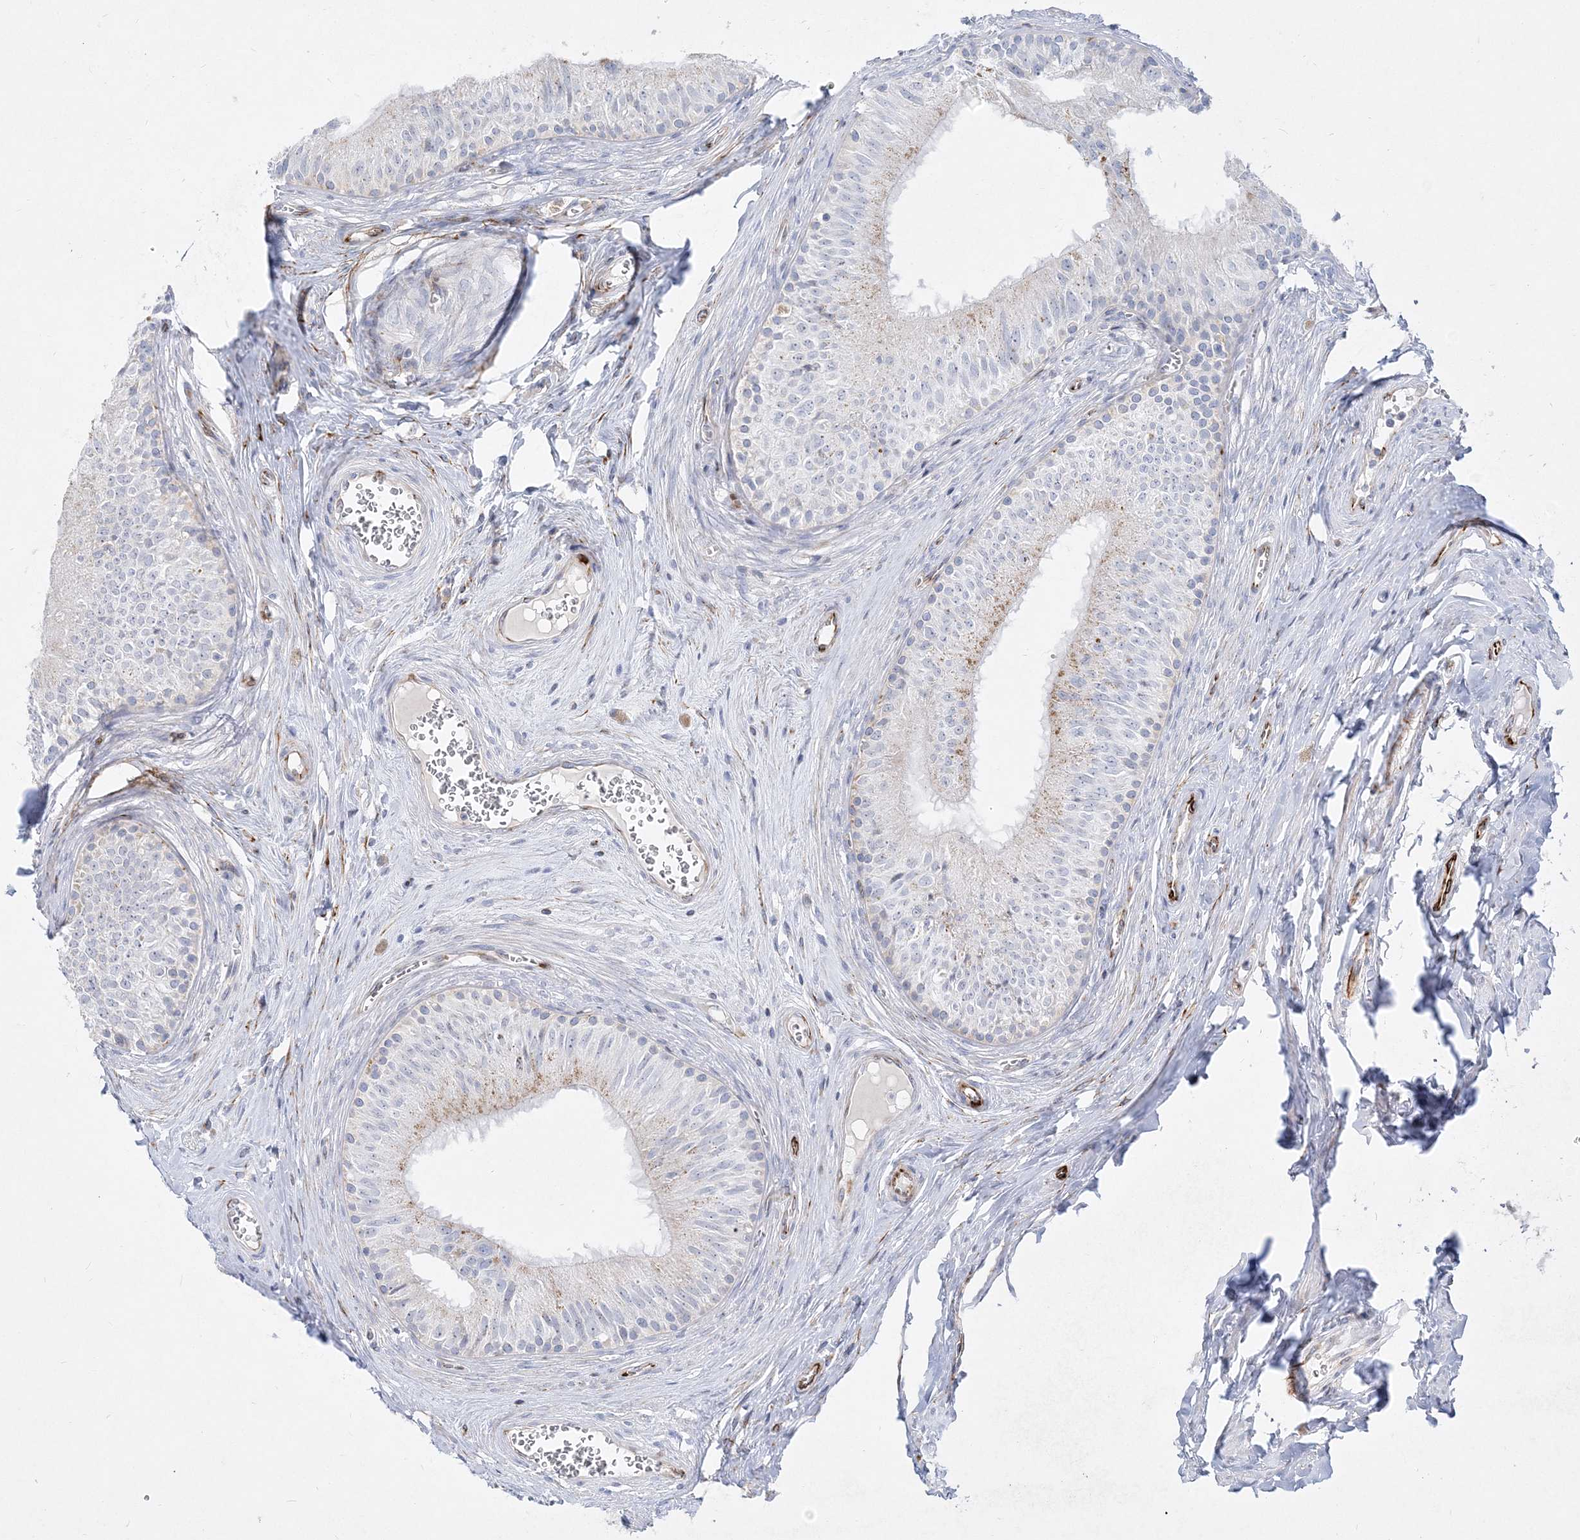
{"staining": {"intensity": "weak", "quantity": "<25%", "location": "cytoplasmic/membranous"}, "tissue": "epididymis", "cell_type": "Glandular cells", "image_type": "normal", "snomed": [{"axis": "morphology", "description": "Normal tissue, NOS"}, {"axis": "topography", "description": "Epididymis"}], "caption": "A high-resolution histopathology image shows immunohistochemistry (IHC) staining of benign epididymis, which exhibits no significant positivity in glandular cells. Nuclei are stained in blue.", "gene": "GPAT2", "patient": {"sex": "male", "age": 46}}